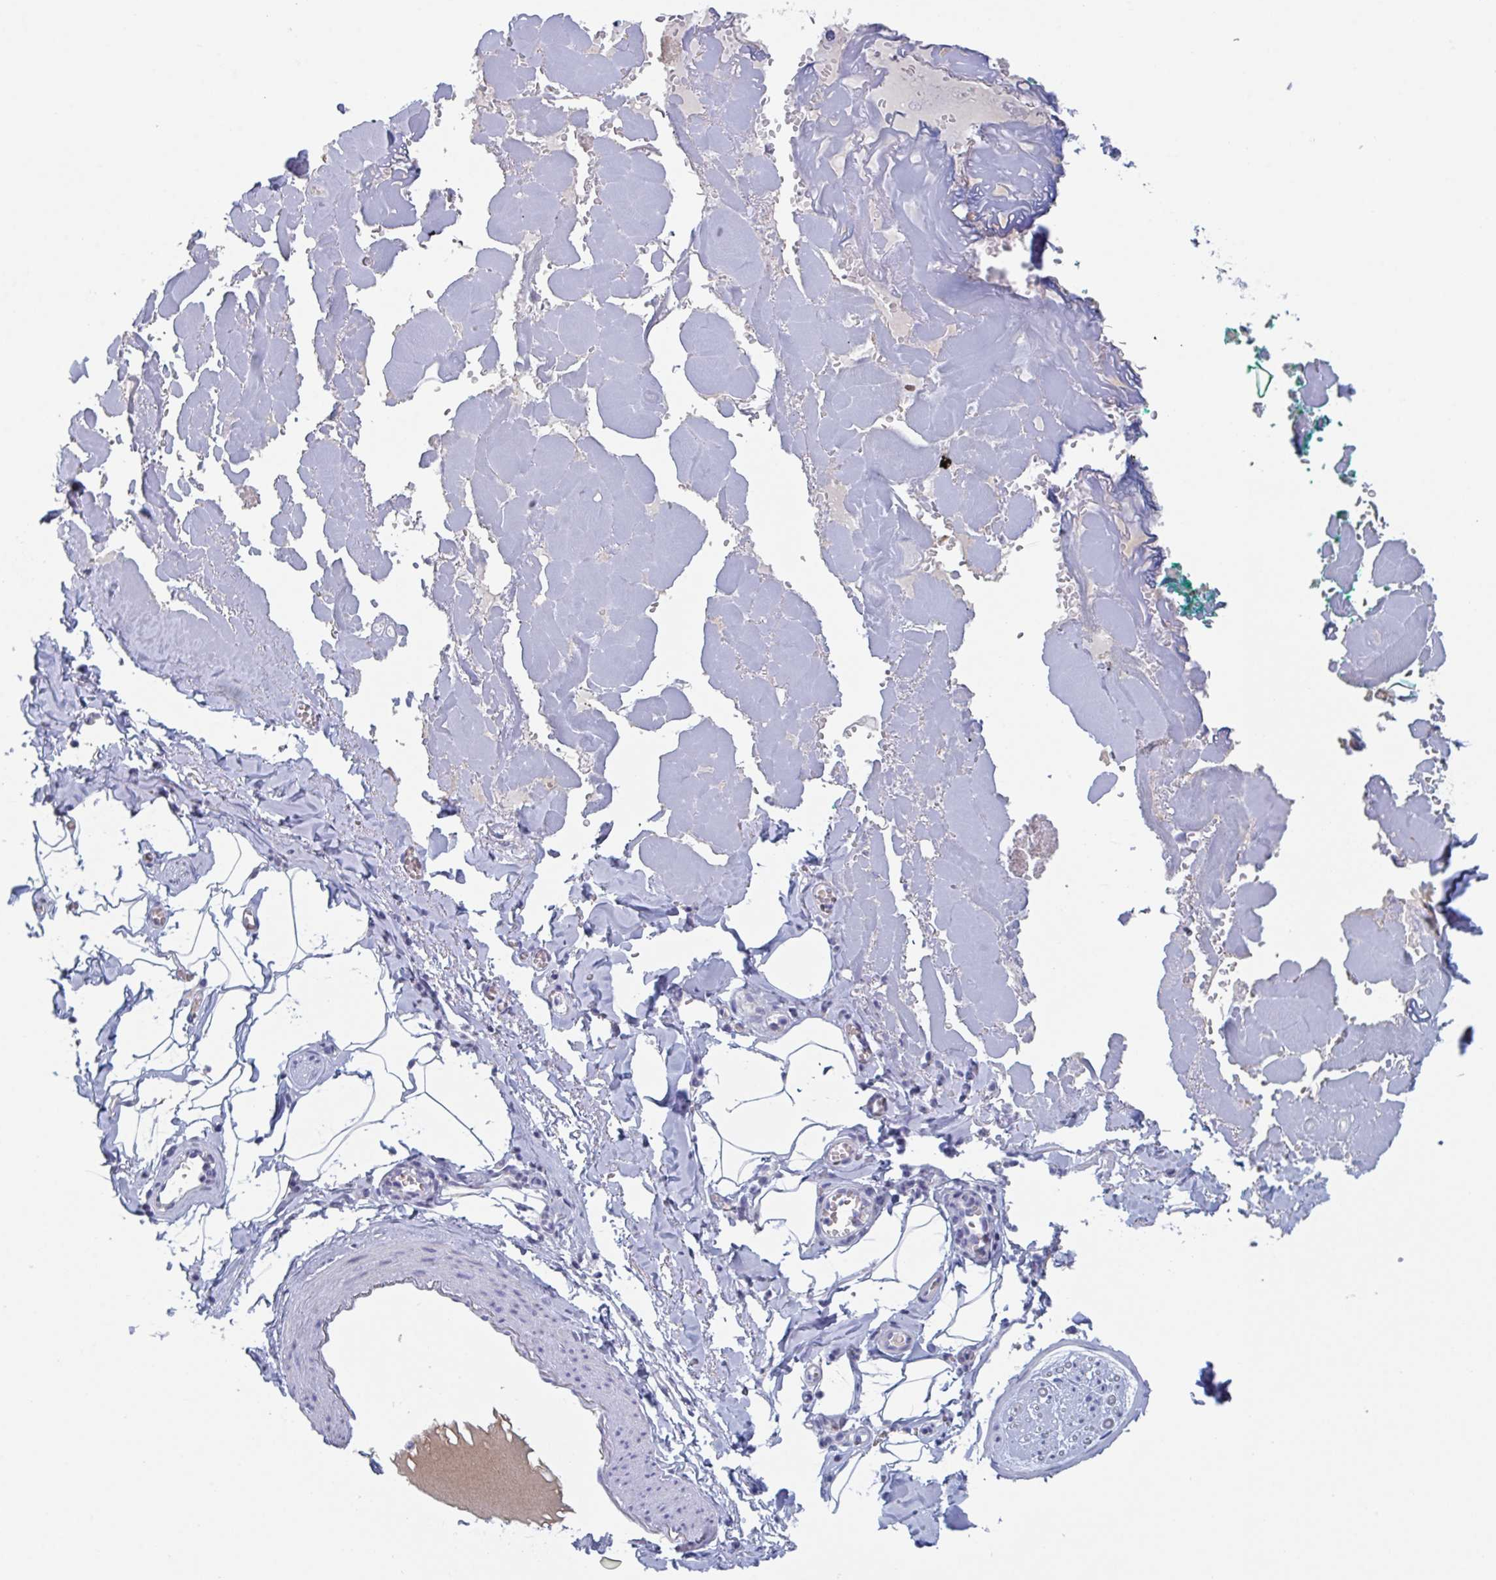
{"staining": {"intensity": "negative", "quantity": "none", "location": "none"}, "tissue": "adipose tissue", "cell_type": "Adipocytes", "image_type": "normal", "snomed": [{"axis": "morphology", "description": "Normal tissue, NOS"}, {"axis": "topography", "description": "Vulva"}, {"axis": "topography", "description": "Peripheral nerve tissue"}], "caption": "Unremarkable adipose tissue was stained to show a protein in brown. There is no significant staining in adipocytes. The staining was performed using DAB to visualize the protein expression in brown, while the nuclei were stained in blue with hematoxylin (Magnification: 20x).", "gene": "NT5C3B", "patient": {"sex": "female", "age": 66}}